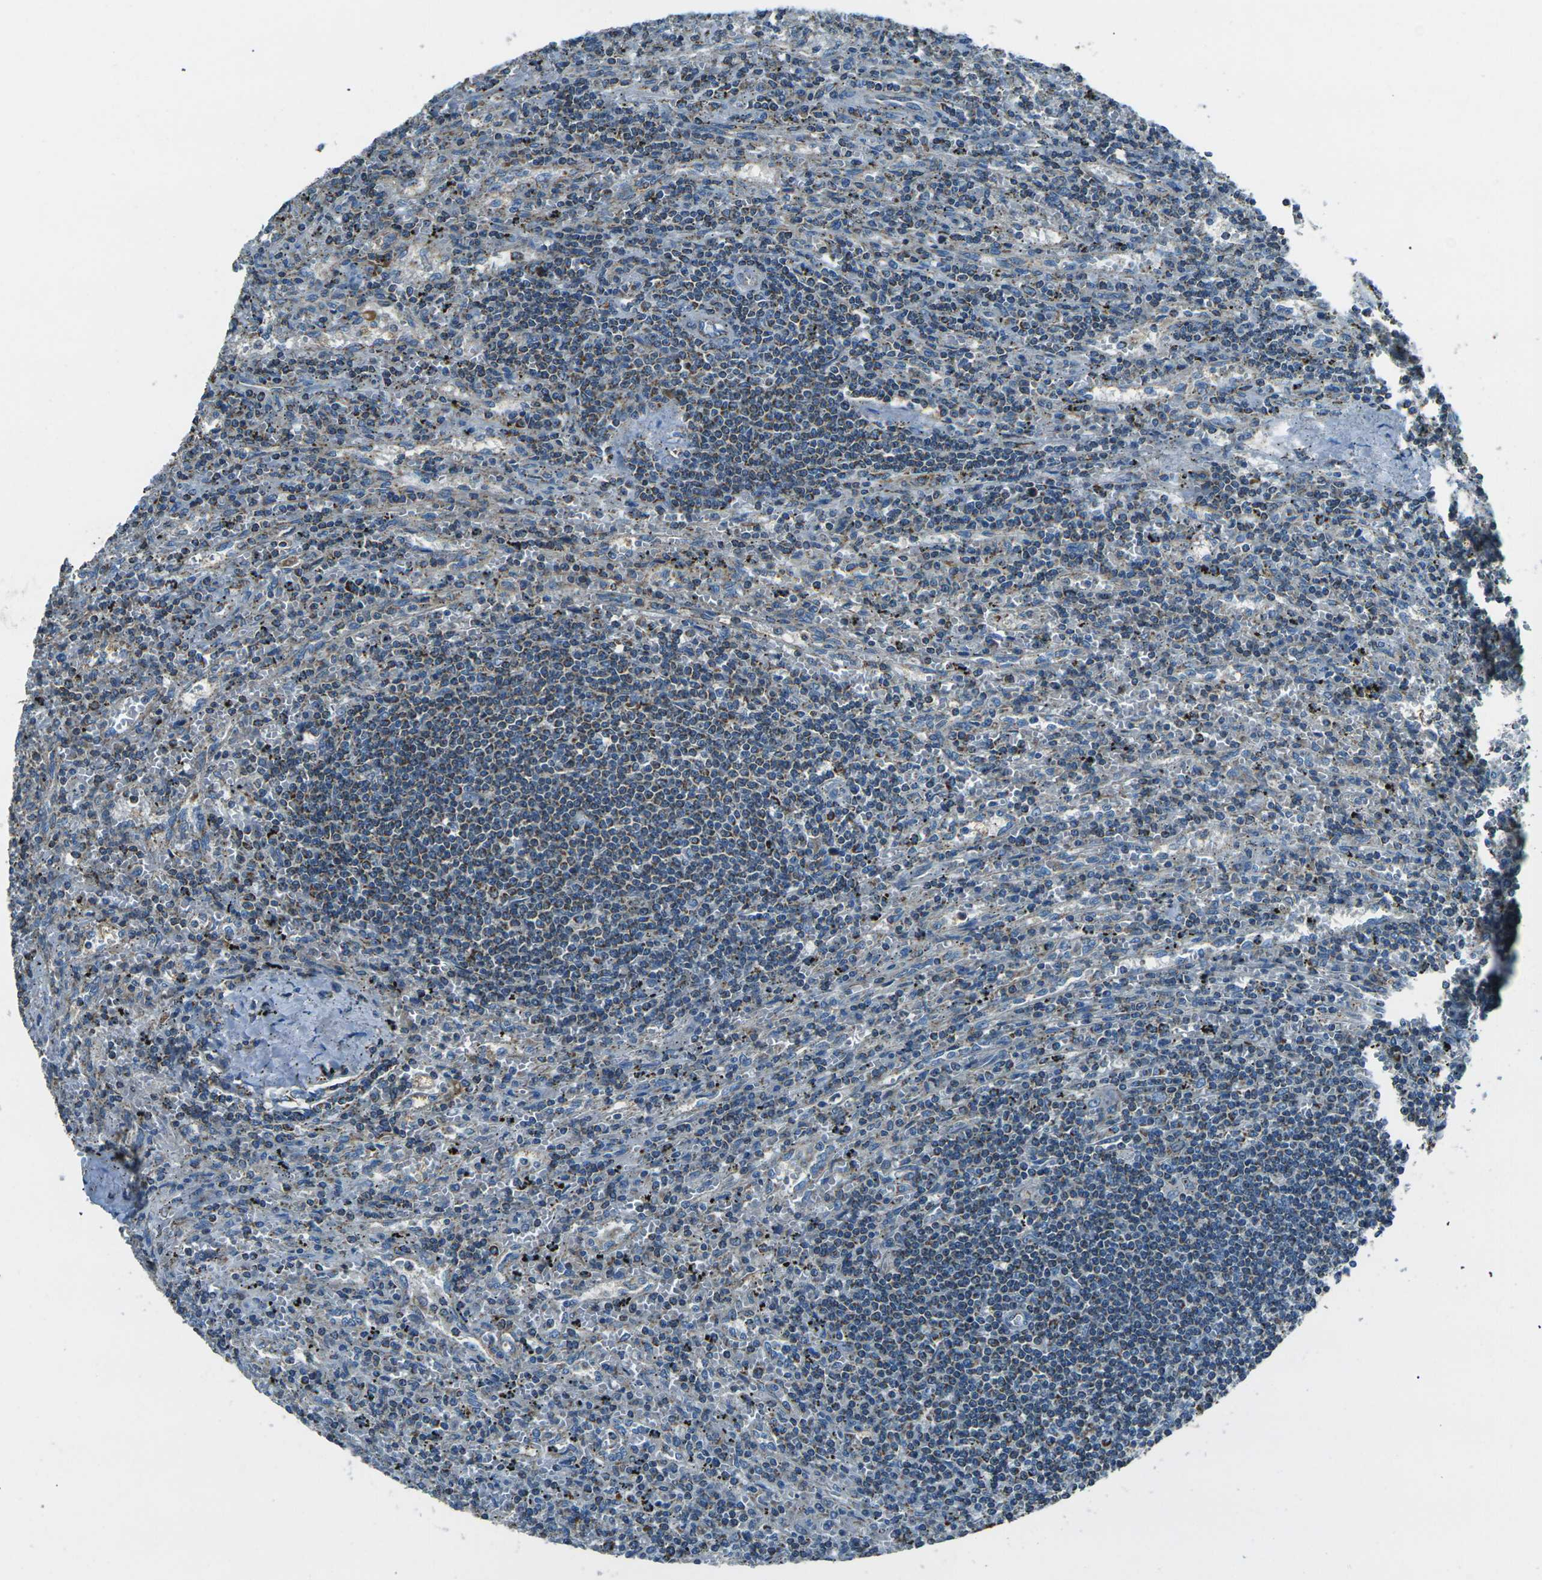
{"staining": {"intensity": "weak", "quantity": ">75%", "location": "cytoplasmic/membranous"}, "tissue": "lymphoma", "cell_type": "Tumor cells", "image_type": "cancer", "snomed": [{"axis": "morphology", "description": "Malignant lymphoma, non-Hodgkin's type, Low grade"}, {"axis": "topography", "description": "Spleen"}], "caption": "The immunohistochemical stain labels weak cytoplasmic/membranous positivity in tumor cells of malignant lymphoma, non-Hodgkin's type (low-grade) tissue. (DAB = brown stain, brightfield microscopy at high magnification).", "gene": "IRF3", "patient": {"sex": "male", "age": 76}}